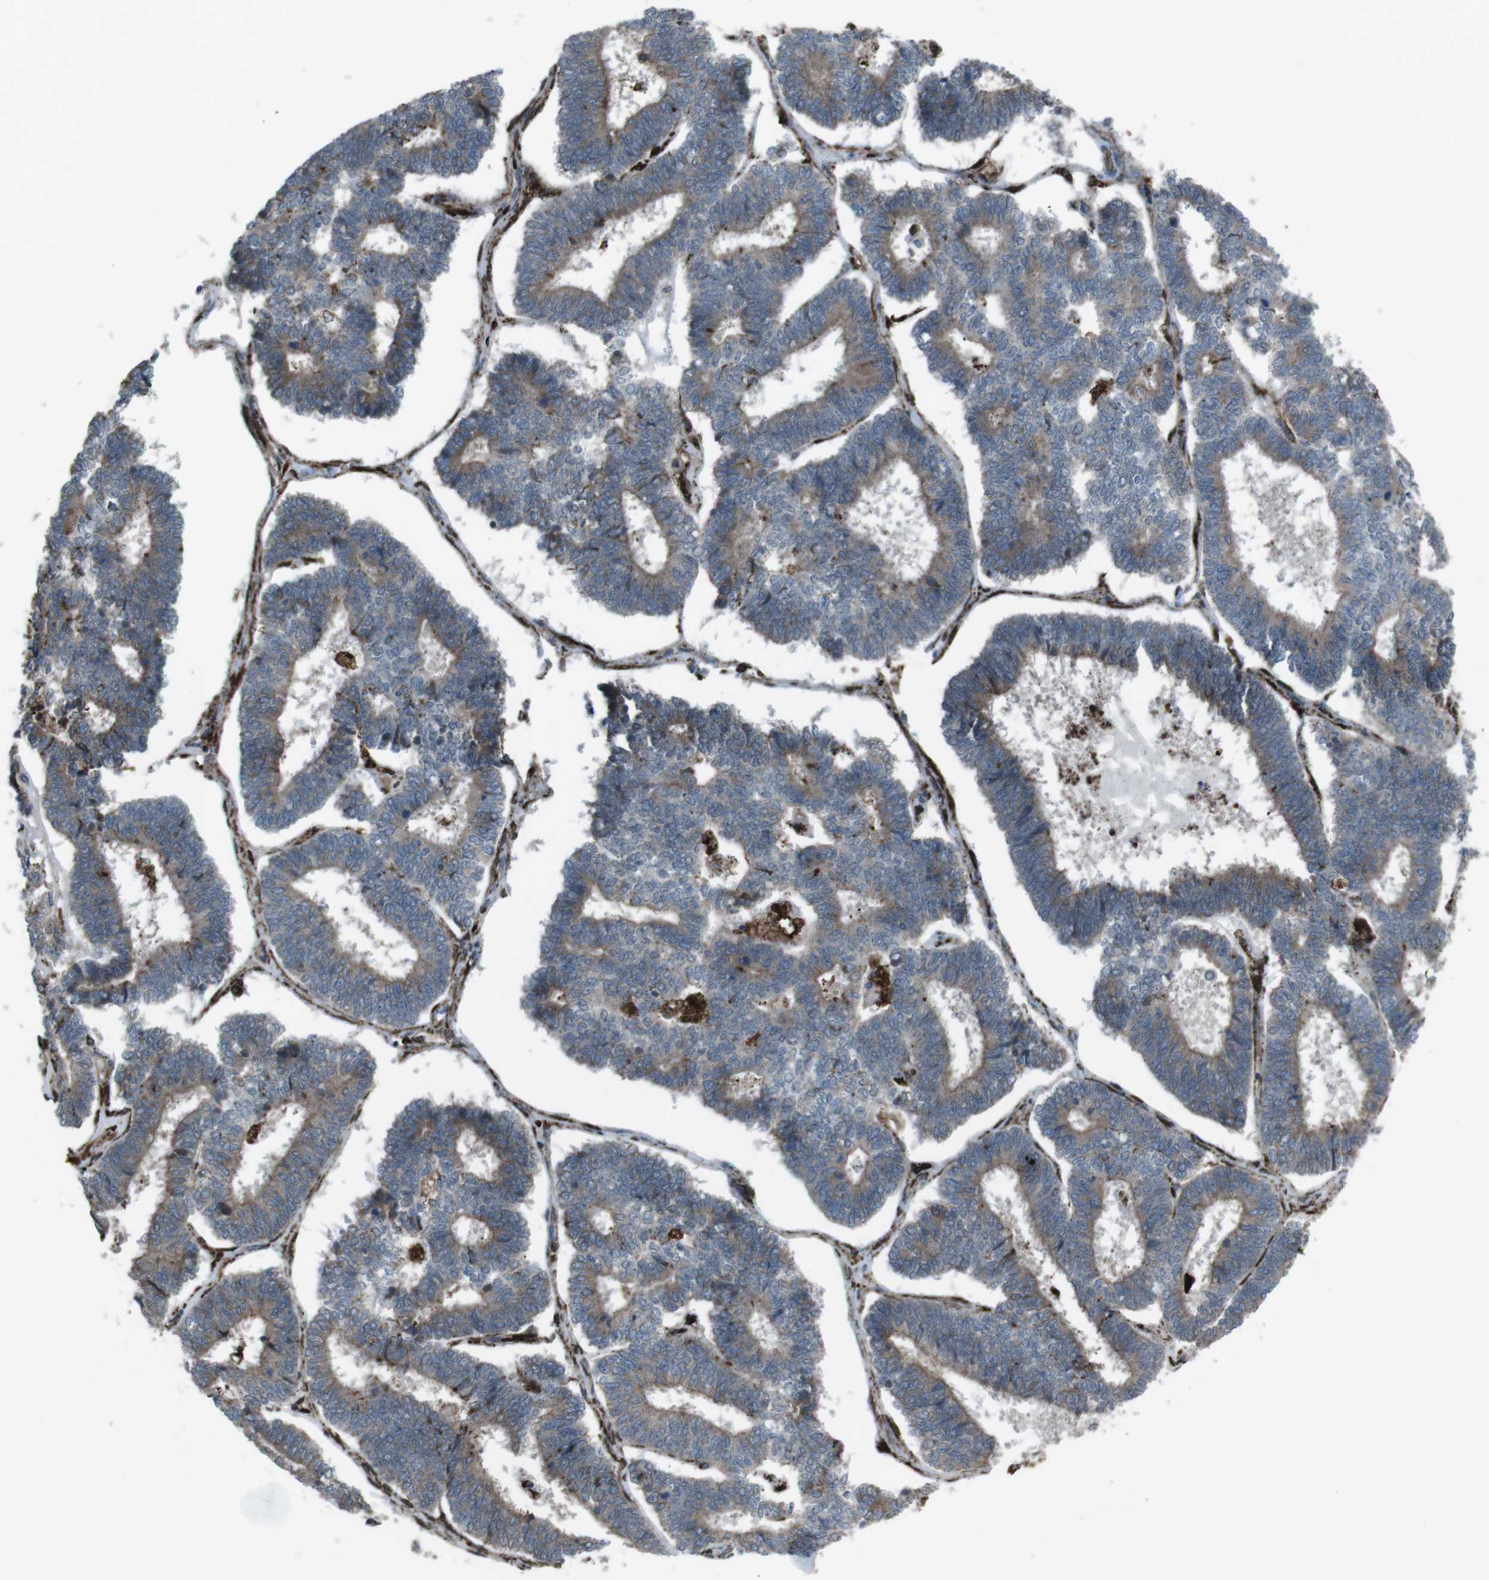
{"staining": {"intensity": "weak", "quantity": ">75%", "location": "cytoplasmic/membranous"}, "tissue": "endometrial cancer", "cell_type": "Tumor cells", "image_type": "cancer", "snomed": [{"axis": "morphology", "description": "Adenocarcinoma, NOS"}, {"axis": "topography", "description": "Endometrium"}], "caption": "IHC (DAB (3,3'-diaminobenzidine)) staining of human endometrial cancer (adenocarcinoma) displays weak cytoplasmic/membranous protein staining in about >75% of tumor cells.", "gene": "GDF10", "patient": {"sex": "female", "age": 70}}